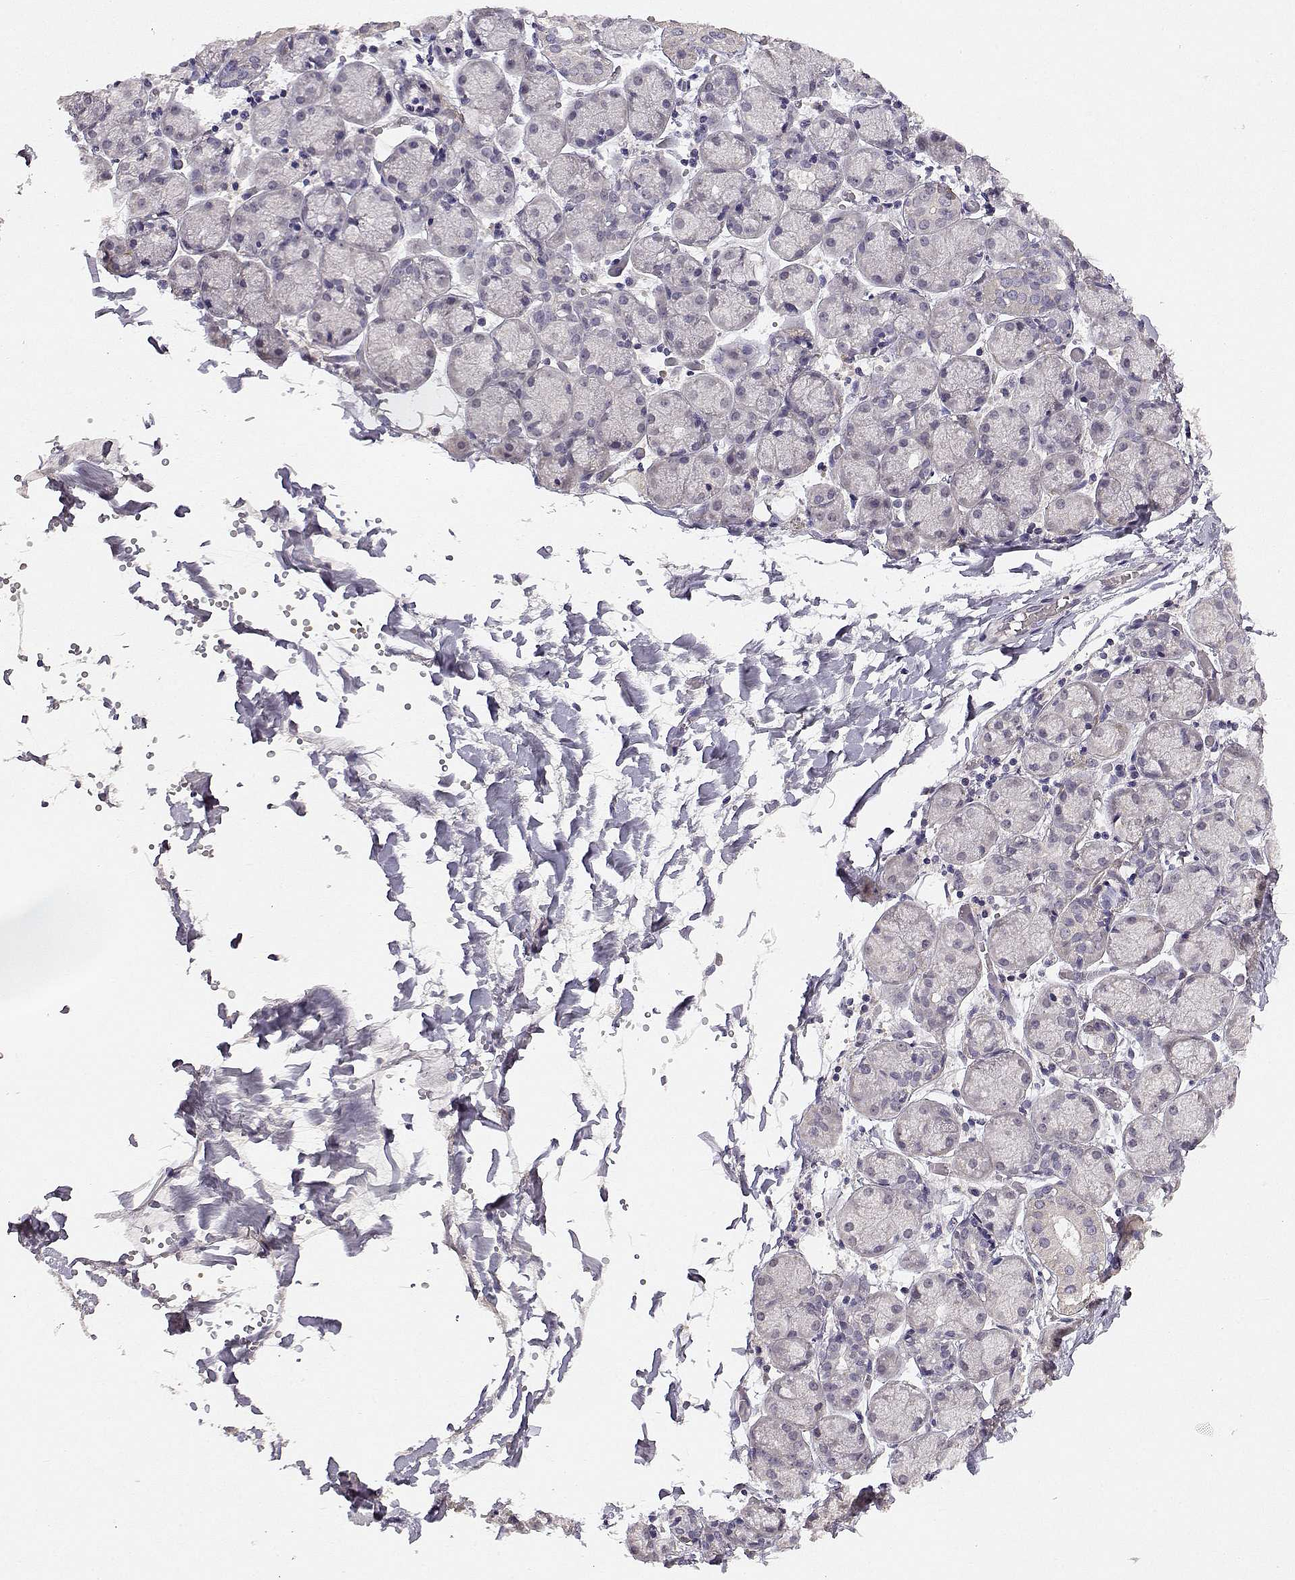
{"staining": {"intensity": "negative", "quantity": "none", "location": "none"}, "tissue": "salivary gland", "cell_type": "Glandular cells", "image_type": "normal", "snomed": [{"axis": "morphology", "description": "Normal tissue, NOS"}, {"axis": "topography", "description": "Salivary gland"}, {"axis": "topography", "description": "Peripheral nerve tissue"}], "caption": "IHC micrograph of unremarkable salivary gland: human salivary gland stained with DAB (3,3'-diaminobenzidine) displays no significant protein expression in glandular cells.", "gene": "TACR1", "patient": {"sex": "female", "age": 24}}